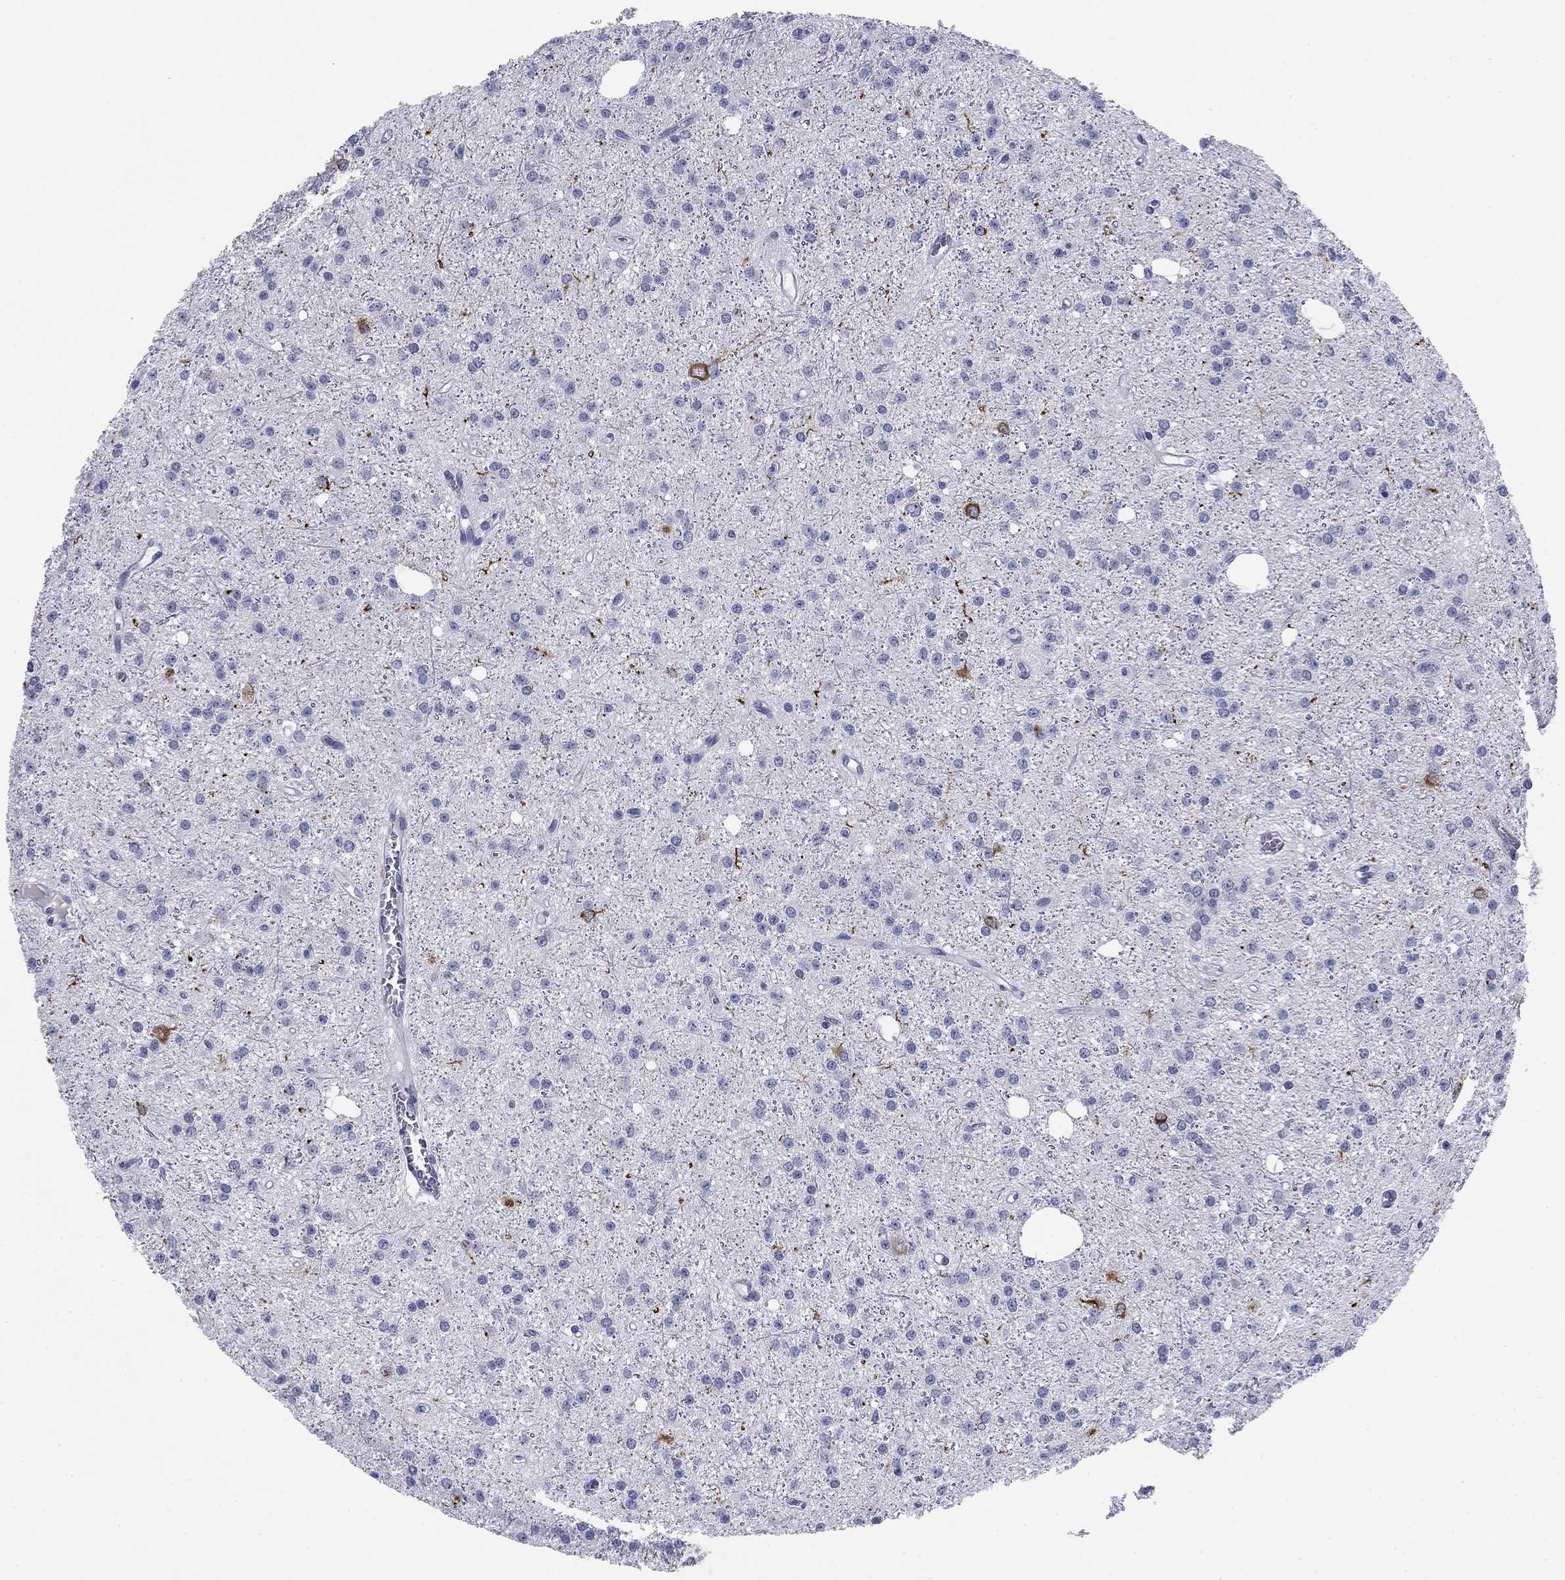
{"staining": {"intensity": "negative", "quantity": "none", "location": "none"}, "tissue": "glioma", "cell_type": "Tumor cells", "image_type": "cancer", "snomed": [{"axis": "morphology", "description": "Glioma, malignant, Low grade"}, {"axis": "topography", "description": "Brain"}], "caption": "Image shows no significant protein positivity in tumor cells of low-grade glioma (malignant).", "gene": "KCNH1", "patient": {"sex": "male", "age": 27}}